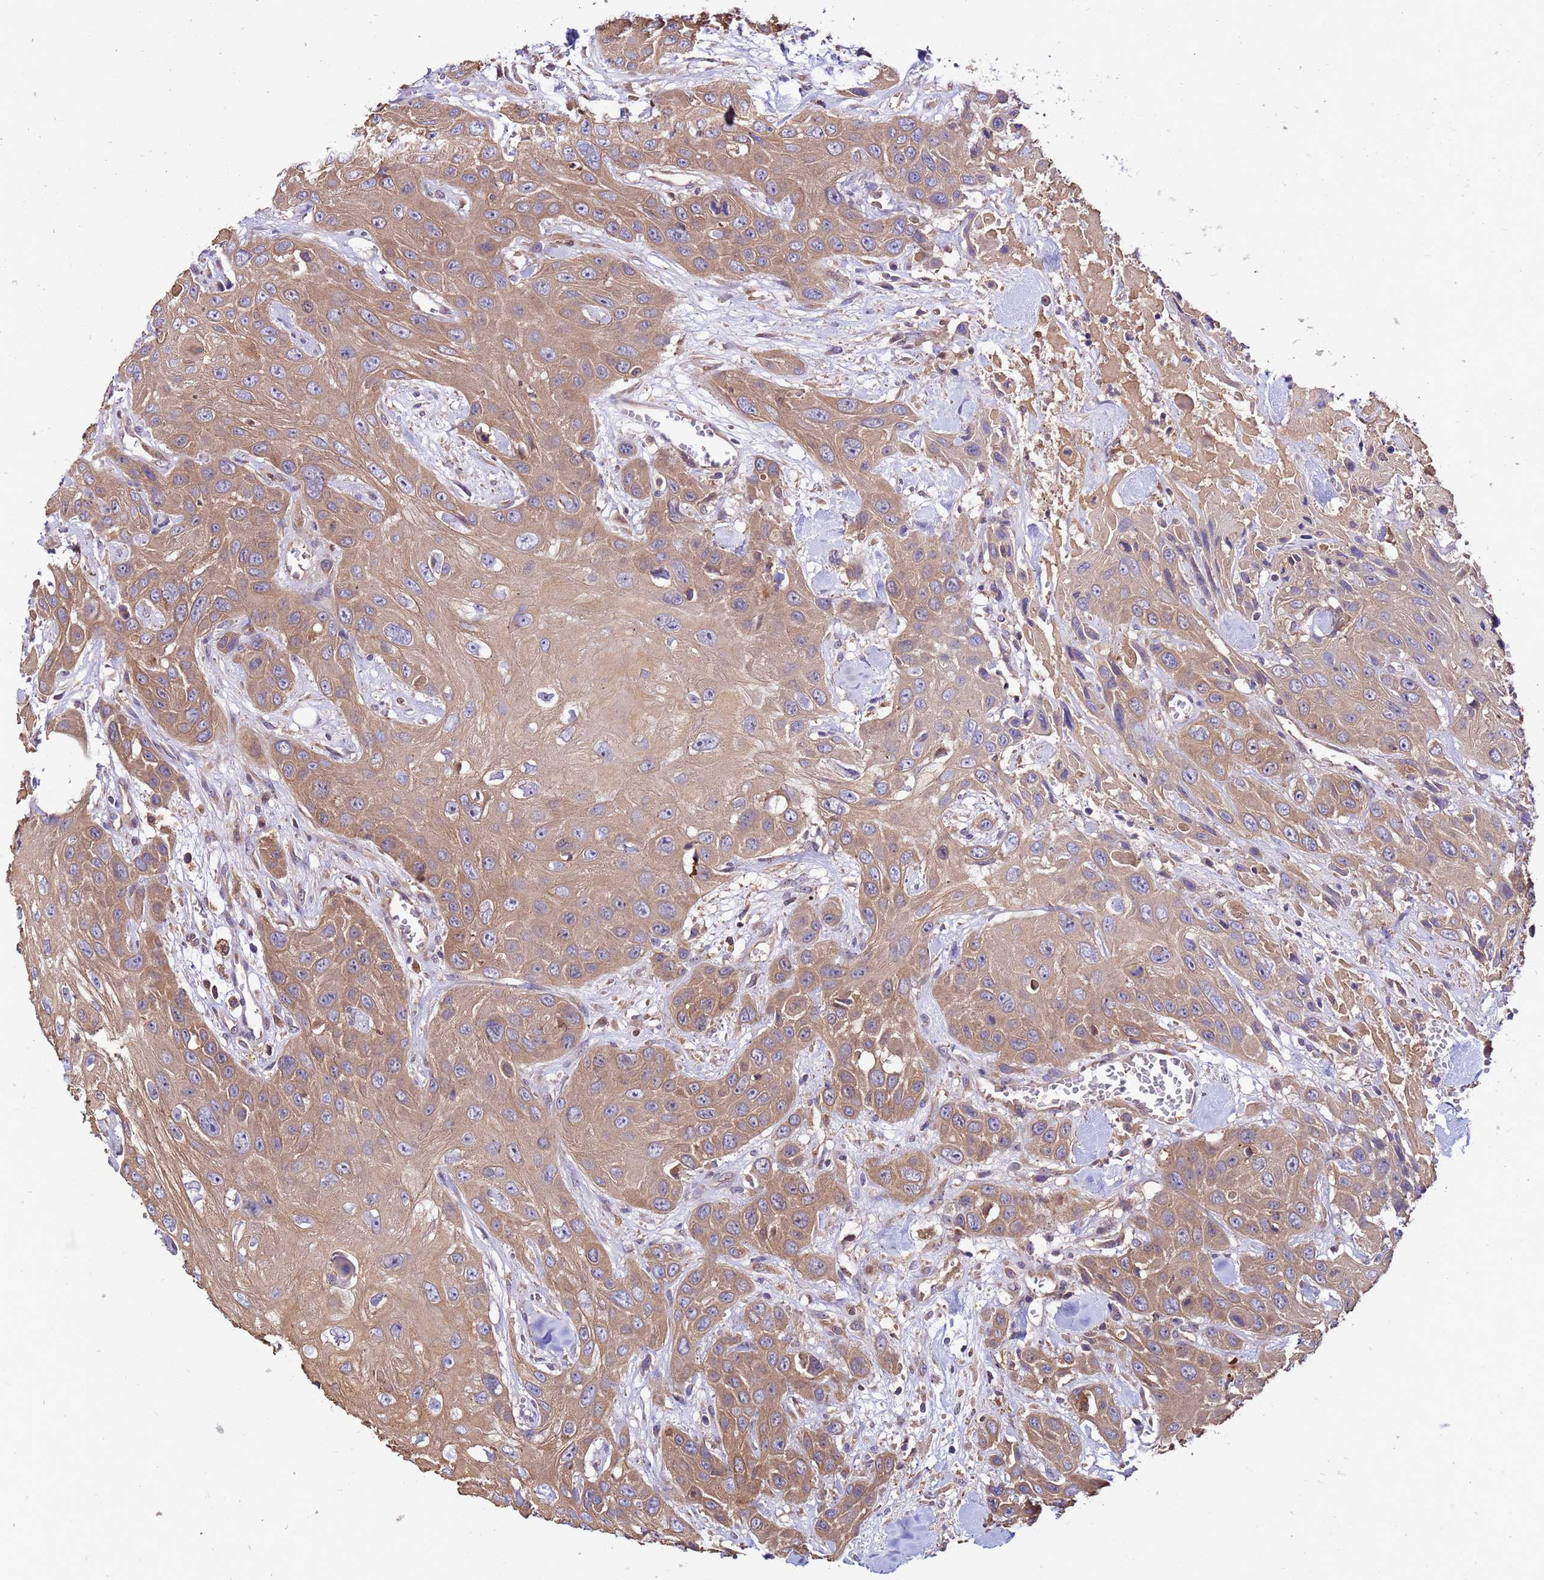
{"staining": {"intensity": "moderate", "quantity": "25%-75%", "location": "cytoplasmic/membranous"}, "tissue": "head and neck cancer", "cell_type": "Tumor cells", "image_type": "cancer", "snomed": [{"axis": "morphology", "description": "Squamous cell carcinoma, NOS"}, {"axis": "topography", "description": "Head-Neck"}], "caption": "Head and neck cancer stained for a protein (brown) reveals moderate cytoplasmic/membranous positive expression in about 25%-75% of tumor cells.", "gene": "GET3", "patient": {"sex": "male", "age": 81}}